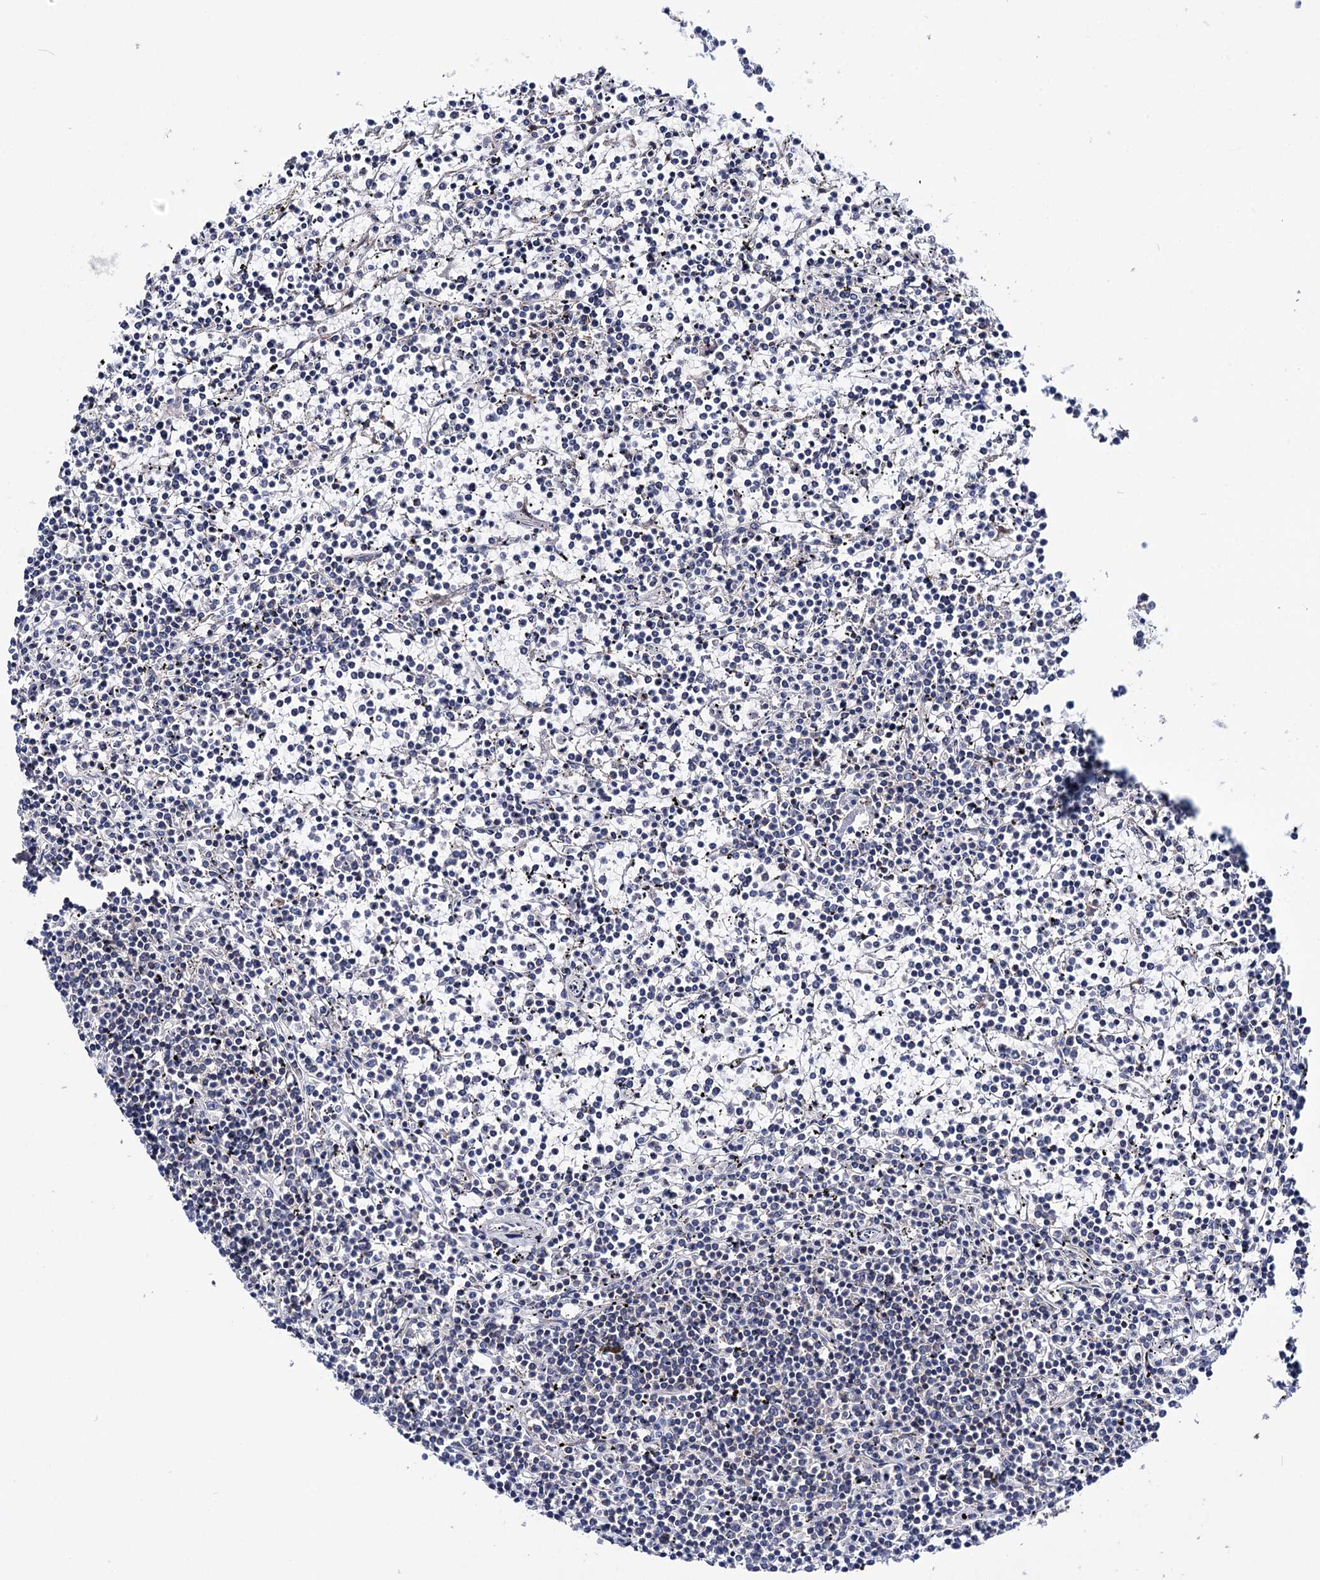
{"staining": {"intensity": "negative", "quantity": "none", "location": "none"}, "tissue": "lymphoma", "cell_type": "Tumor cells", "image_type": "cancer", "snomed": [{"axis": "morphology", "description": "Malignant lymphoma, non-Hodgkin's type, Low grade"}, {"axis": "topography", "description": "Spleen"}], "caption": "This is a image of IHC staining of low-grade malignant lymphoma, non-Hodgkin's type, which shows no expression in tumor cells.", "gene": "DEF6", "patient": {"sex": "female", "age": 19}}